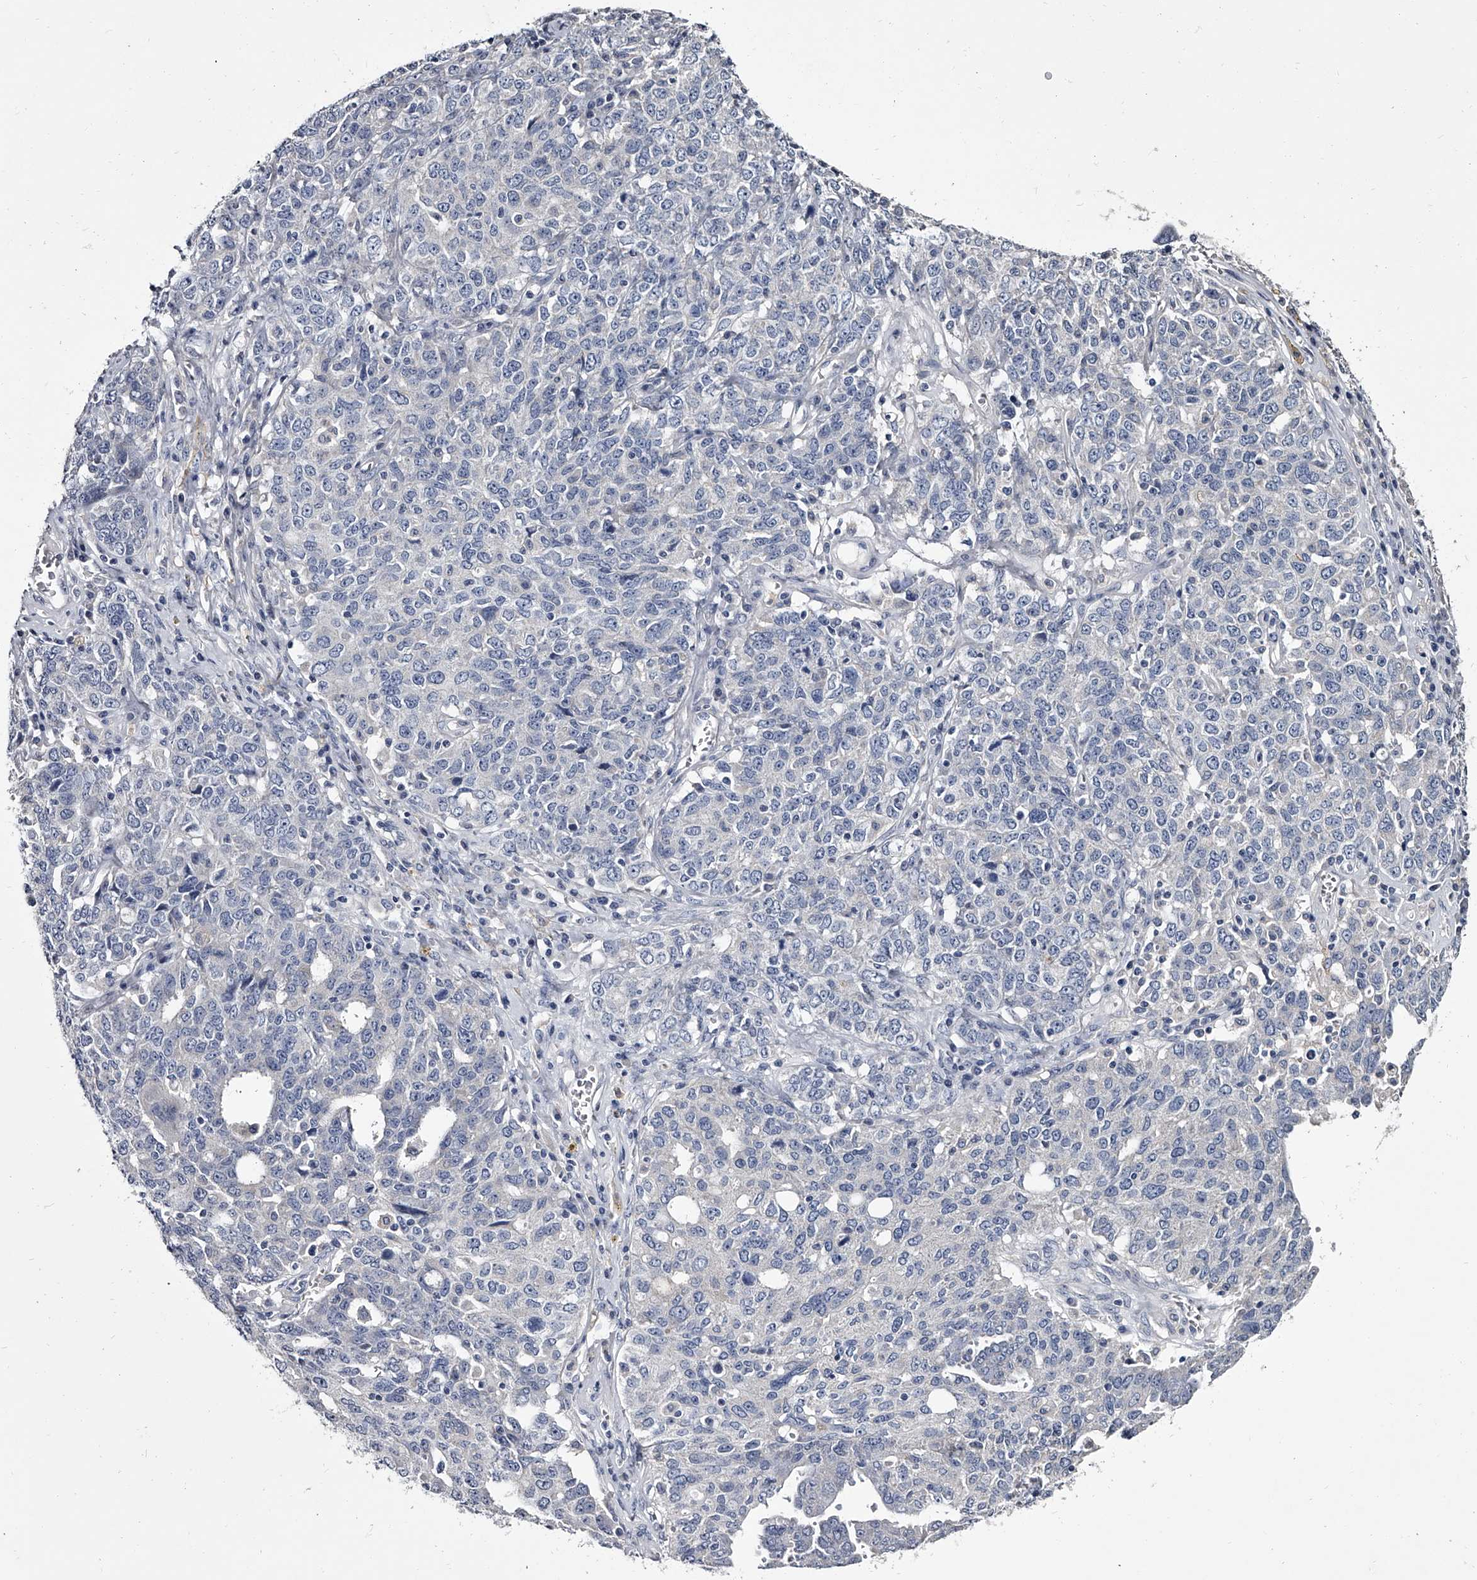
{"staining": {"intensity": "negative", "quantity": "none", "location": "none"}, "tissue": "ovarian cancer", "cell_type": "Tumor cells", "image_type": "cancer", "snomed": [{"axis": "morphology", "description": "Carcinoma, endometroid"}, {"axis": "topography", "description": "Ovary"}], "caption": "The photomicrograph demonstrates no staining of tumor cells in ovarian cancer (endometroid carcinoma).", "gene": "GAPVD1", "patient": {"sex": "female", "age": 62}}